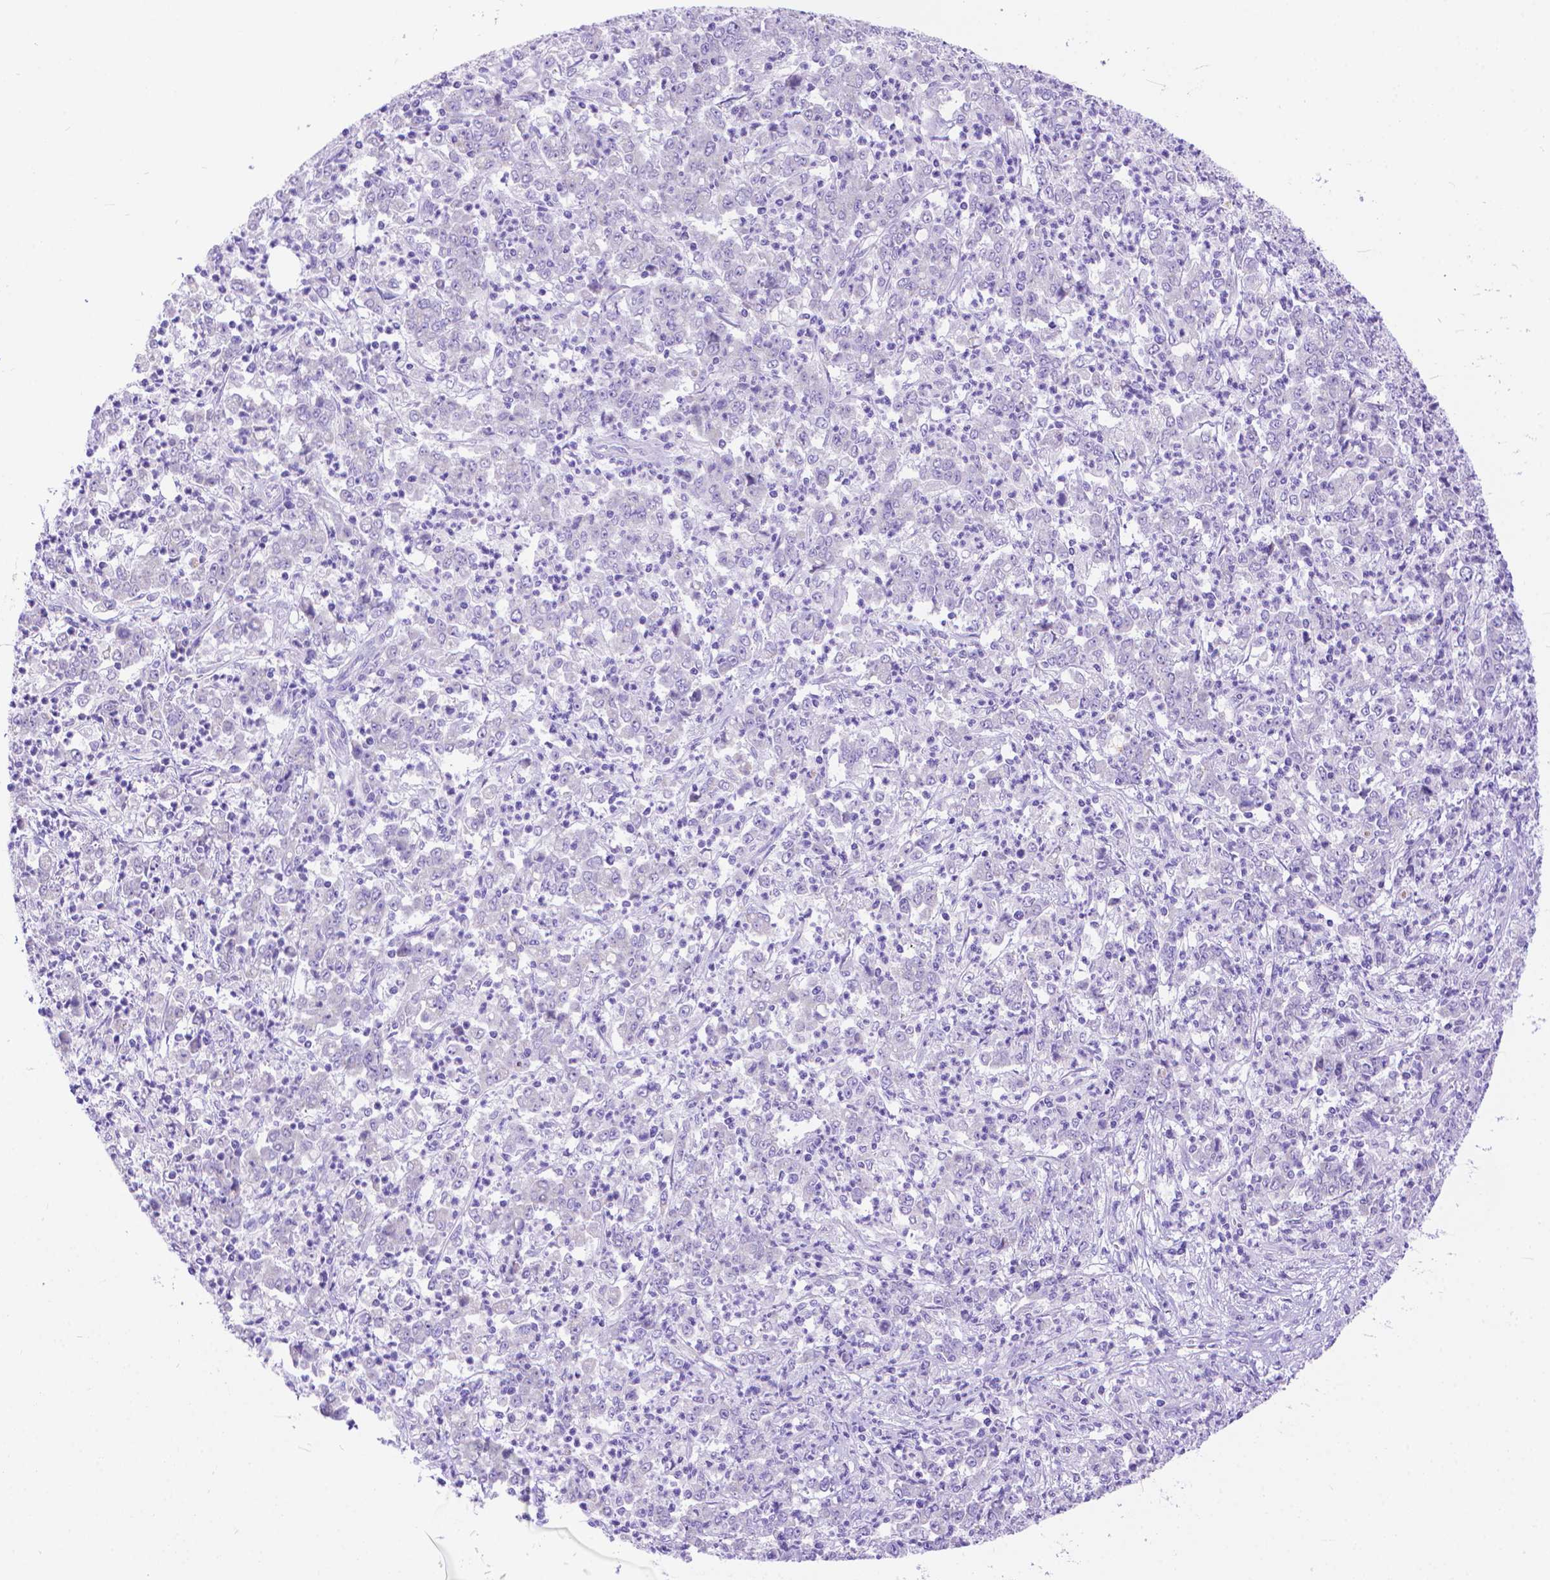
{"staining": {"intensity": "negative", "quantity": "none", "location": "none"}, "tissue": "stomach cancer", "cell_type": "Tumor cells", "image_type": "cancer", "snomed": [{"axis": "morphology", "description": "Adenocarcinoma, NOS"}, {"axis": "topography", "description": "Stomach, lower"}], "caption": "Micrograph shows no significant protein staining in tumor cells of stomach cancer (adenocarcinoma).", "gene": "DHRS2", "patient": {"sex": "female", "age": 71}}